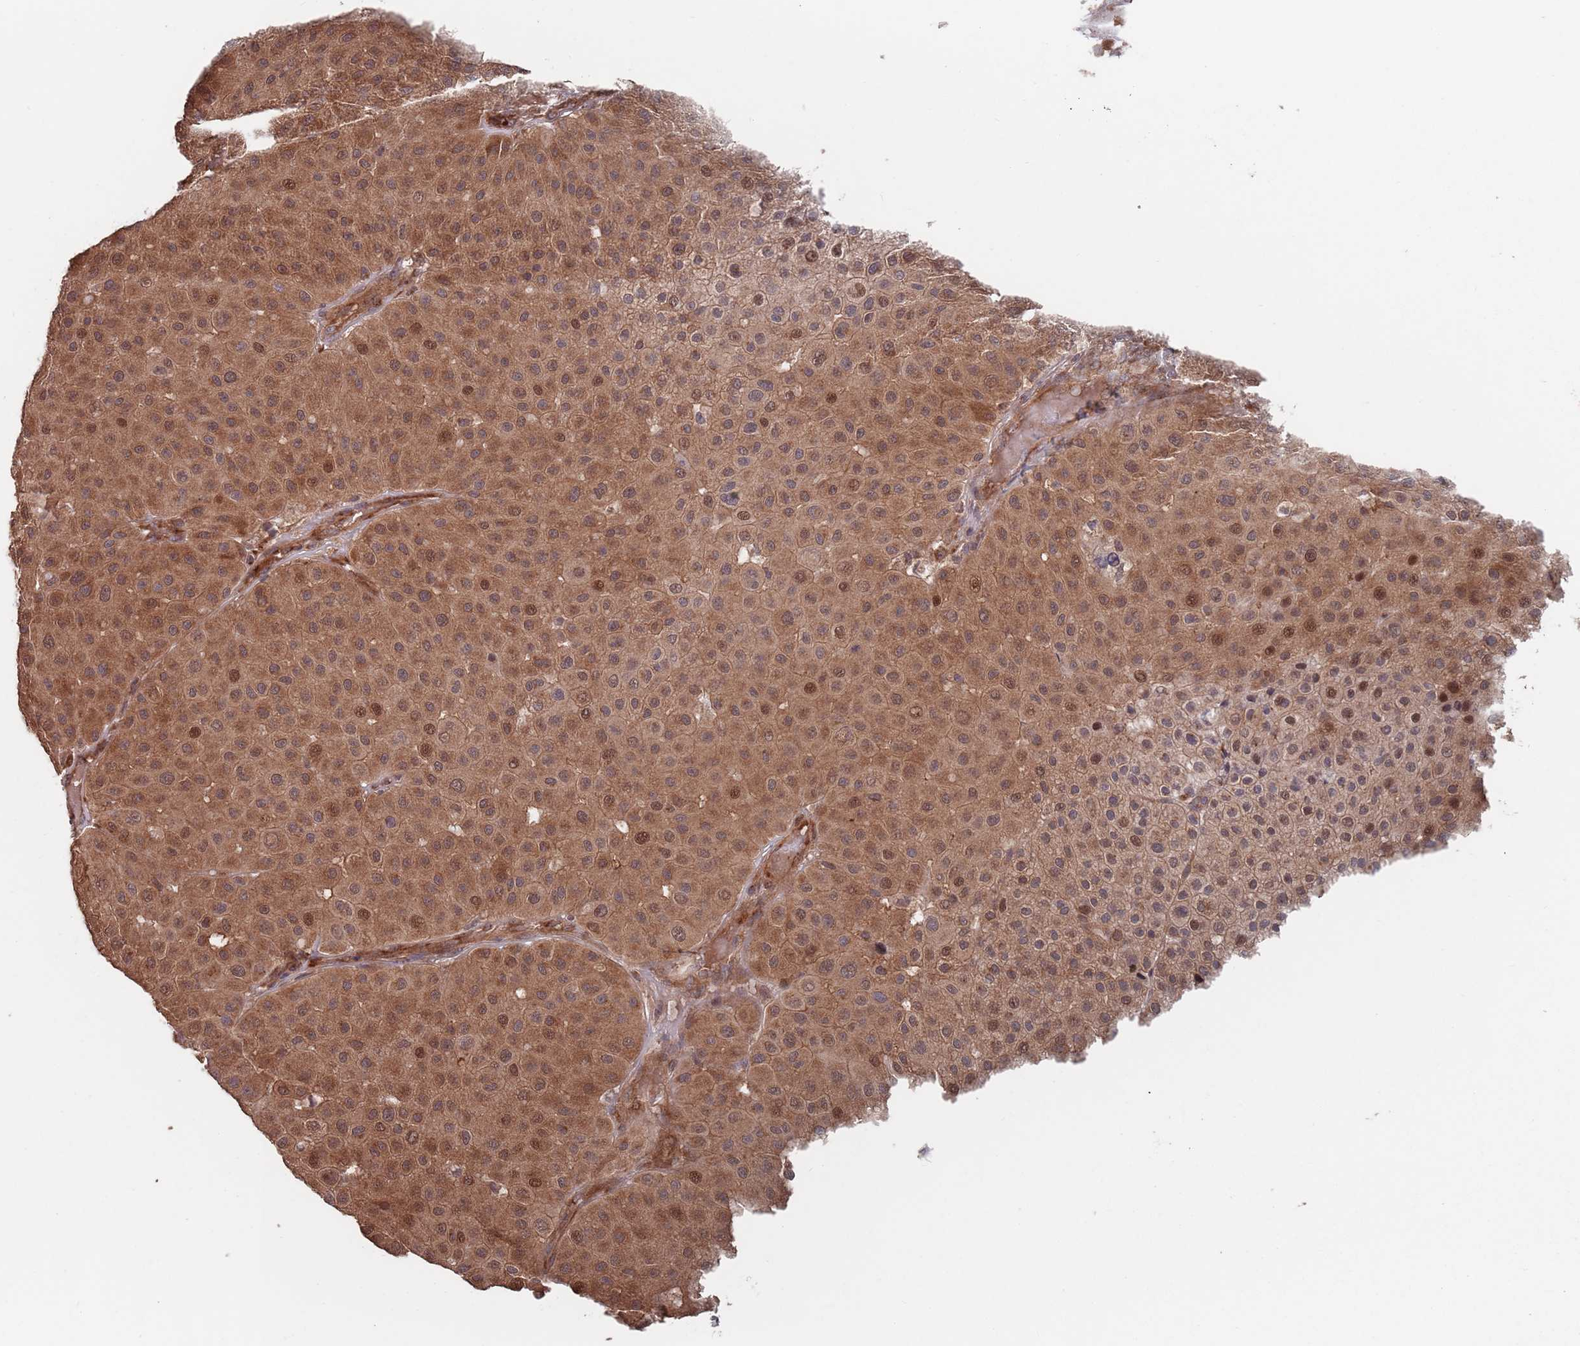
{"staining": {"intensity": "moderate", "quantity": ">75%", "location": "cytoplasmic/membranous,nuclear"}, "tissue": "melanoma", "cell_type": "Tumor cells", "image_type": "cancer", "snomed": [{"axis": "morphology", "description": "Malignant melanoma, Metastatic site"}, {"axis": "topography", "description": "Smooth muscle"}], "caption": "Immunohistochemistry photomicrograph of neoplastic tissue: melanoma stained using immunohistochemistry demonstrates medium levels of moderate protein expression localized specifically in the cytoplasmic/membranous and nuclear of tumor cells, appearing as a cytoplasmic/membranous and nuclear brown color.", "gene": "UNC45A", "patient": {"sex": "male", "age": 41}}